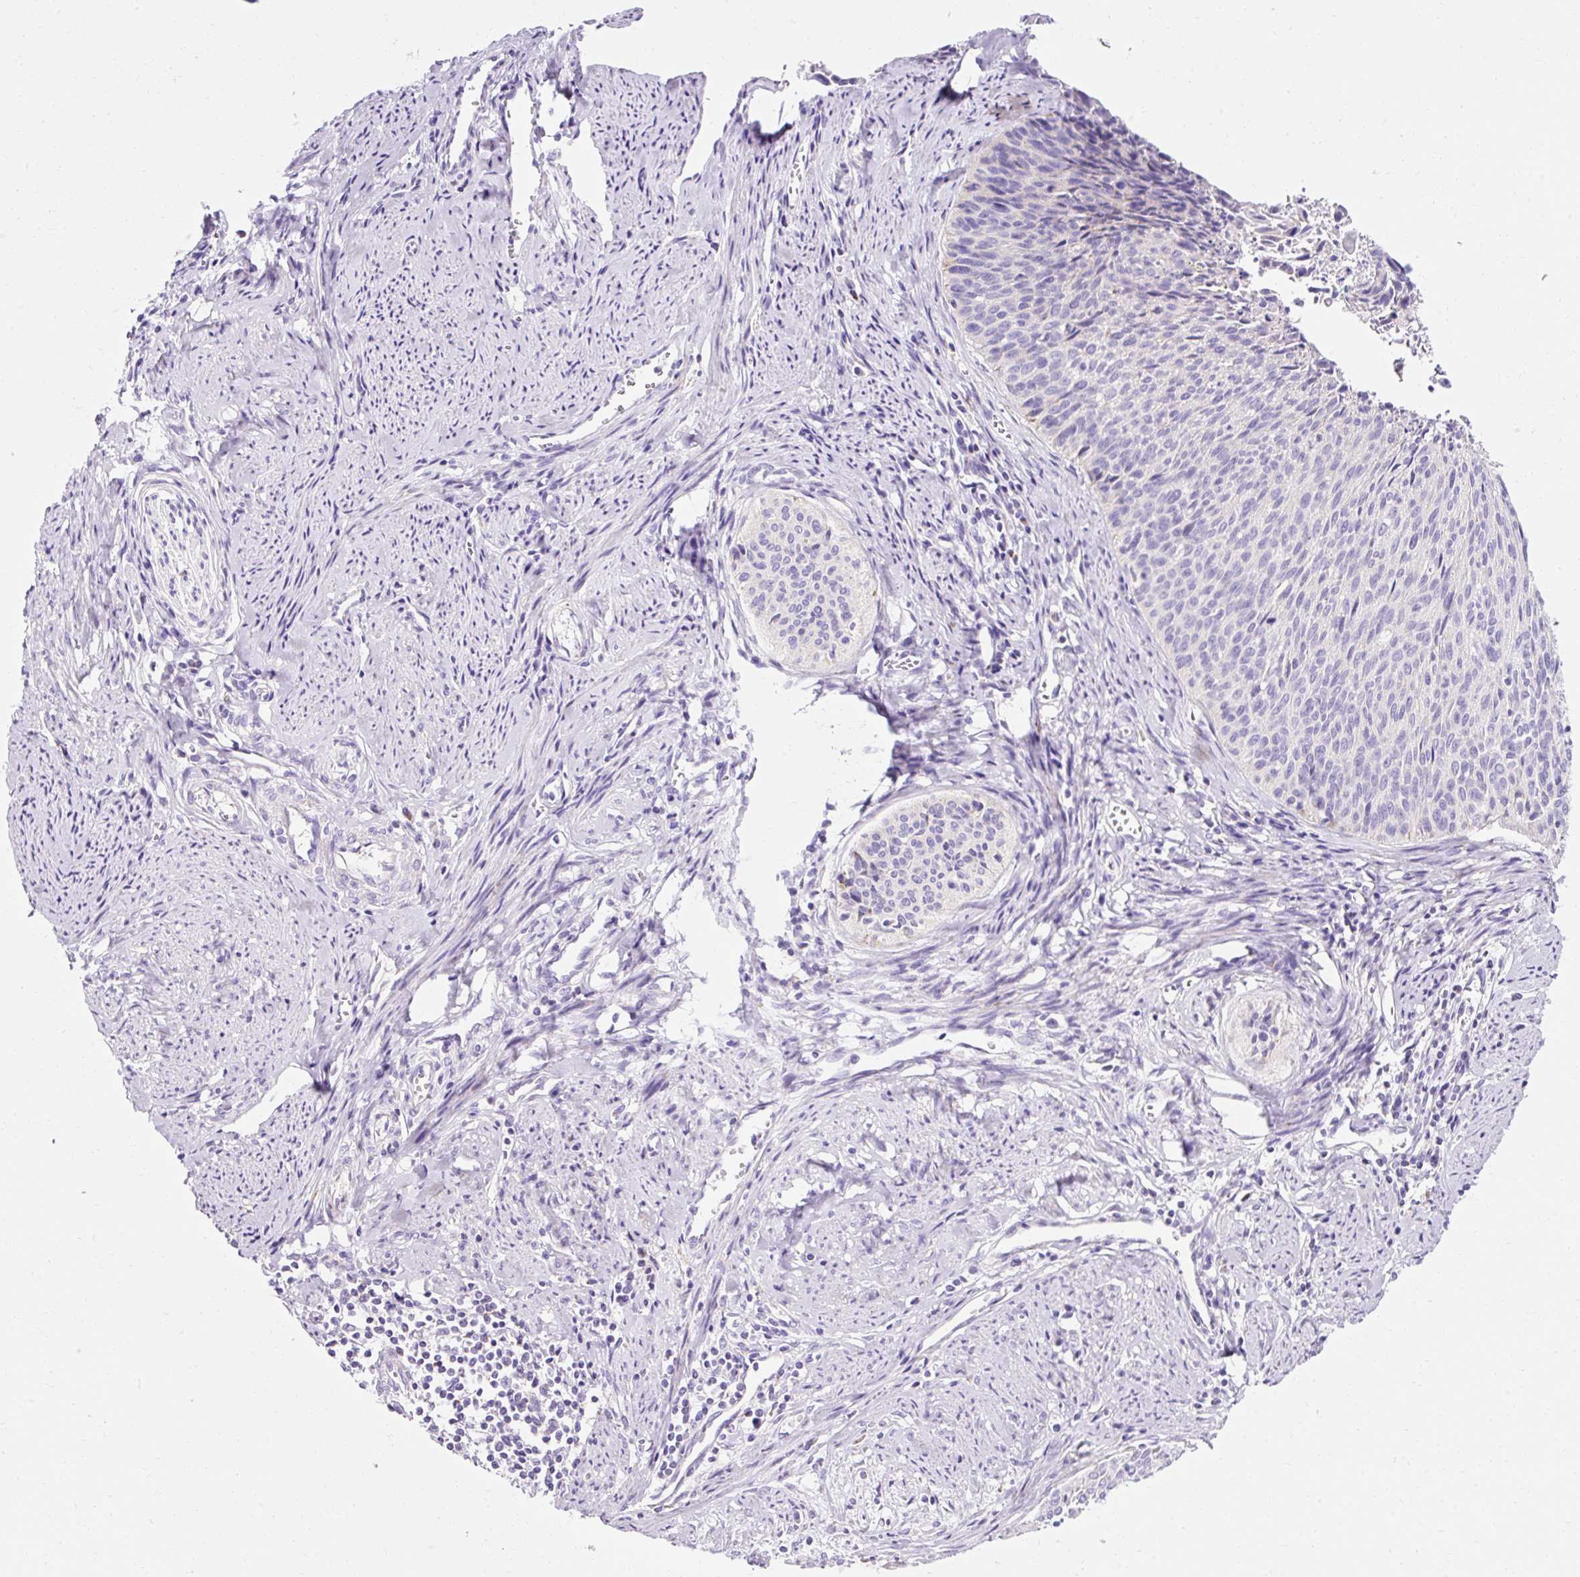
{"staining": {"intensity": "negative", "quantity": "none", "location": "none"}, "tissue": "cervical cancer", "cell_type": "Tumor cells", "image_type": "cancer", "snomed": [{"axis": "morphology", "description": "Squamous cell carcinoma, NOS"}, {"axis": "topography", "description": "Cervix"}], "caption": "The histopathology image shows no significant positivity in tumor cells of squamous cell carcinoma (cervical). (DAB (3,3'-diaminobenzidine) IHC with hematoxylin counter stain).", "gene": "PLPP2", "patient": {"sex": "female", "age": 55}}